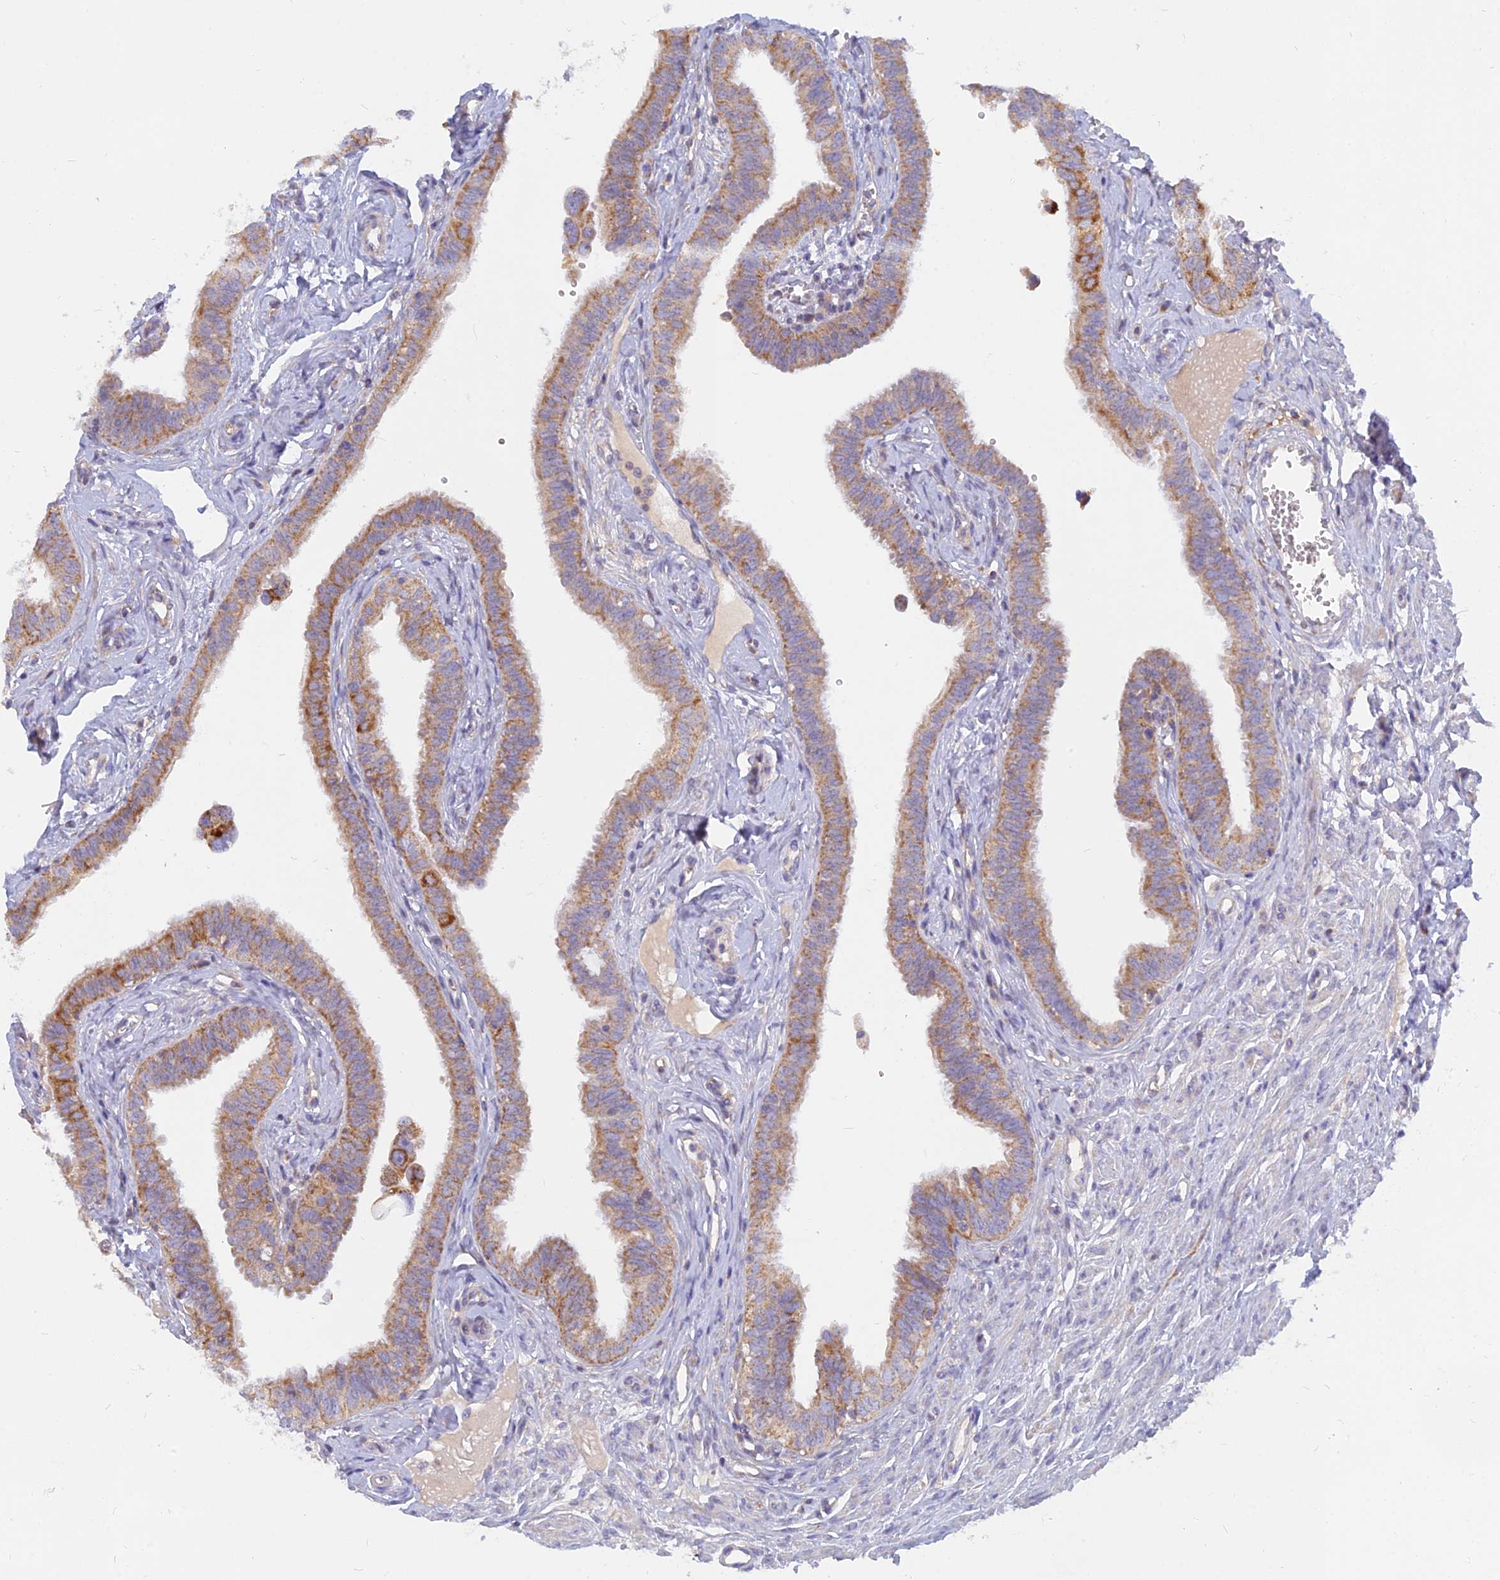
{"staining": {"intensity": "moderate", "quantity": ">75%", "location": "cytoplasmic/membranous"}, "tissue": "fallopian tube", "cell_type": "Glandular cells", "image_type": "normal", "snomed": [{"axis": "morphology", "description": "Normal tissue, NOS"}, {"axis": "morphology", "description": "Carcinoma, NOS"}, {"axis": "topography", "description": "Fallopian tube"}, {"axis": "topography", "description": "Ovary"}], "caption": "Protein staining displays moderate cytoplasmic/membranous expression in about >75% of glandular cells in benign fallopian tube.", "gene": "CACNA1B", "patient": {"sex": "female", "age": 59}}